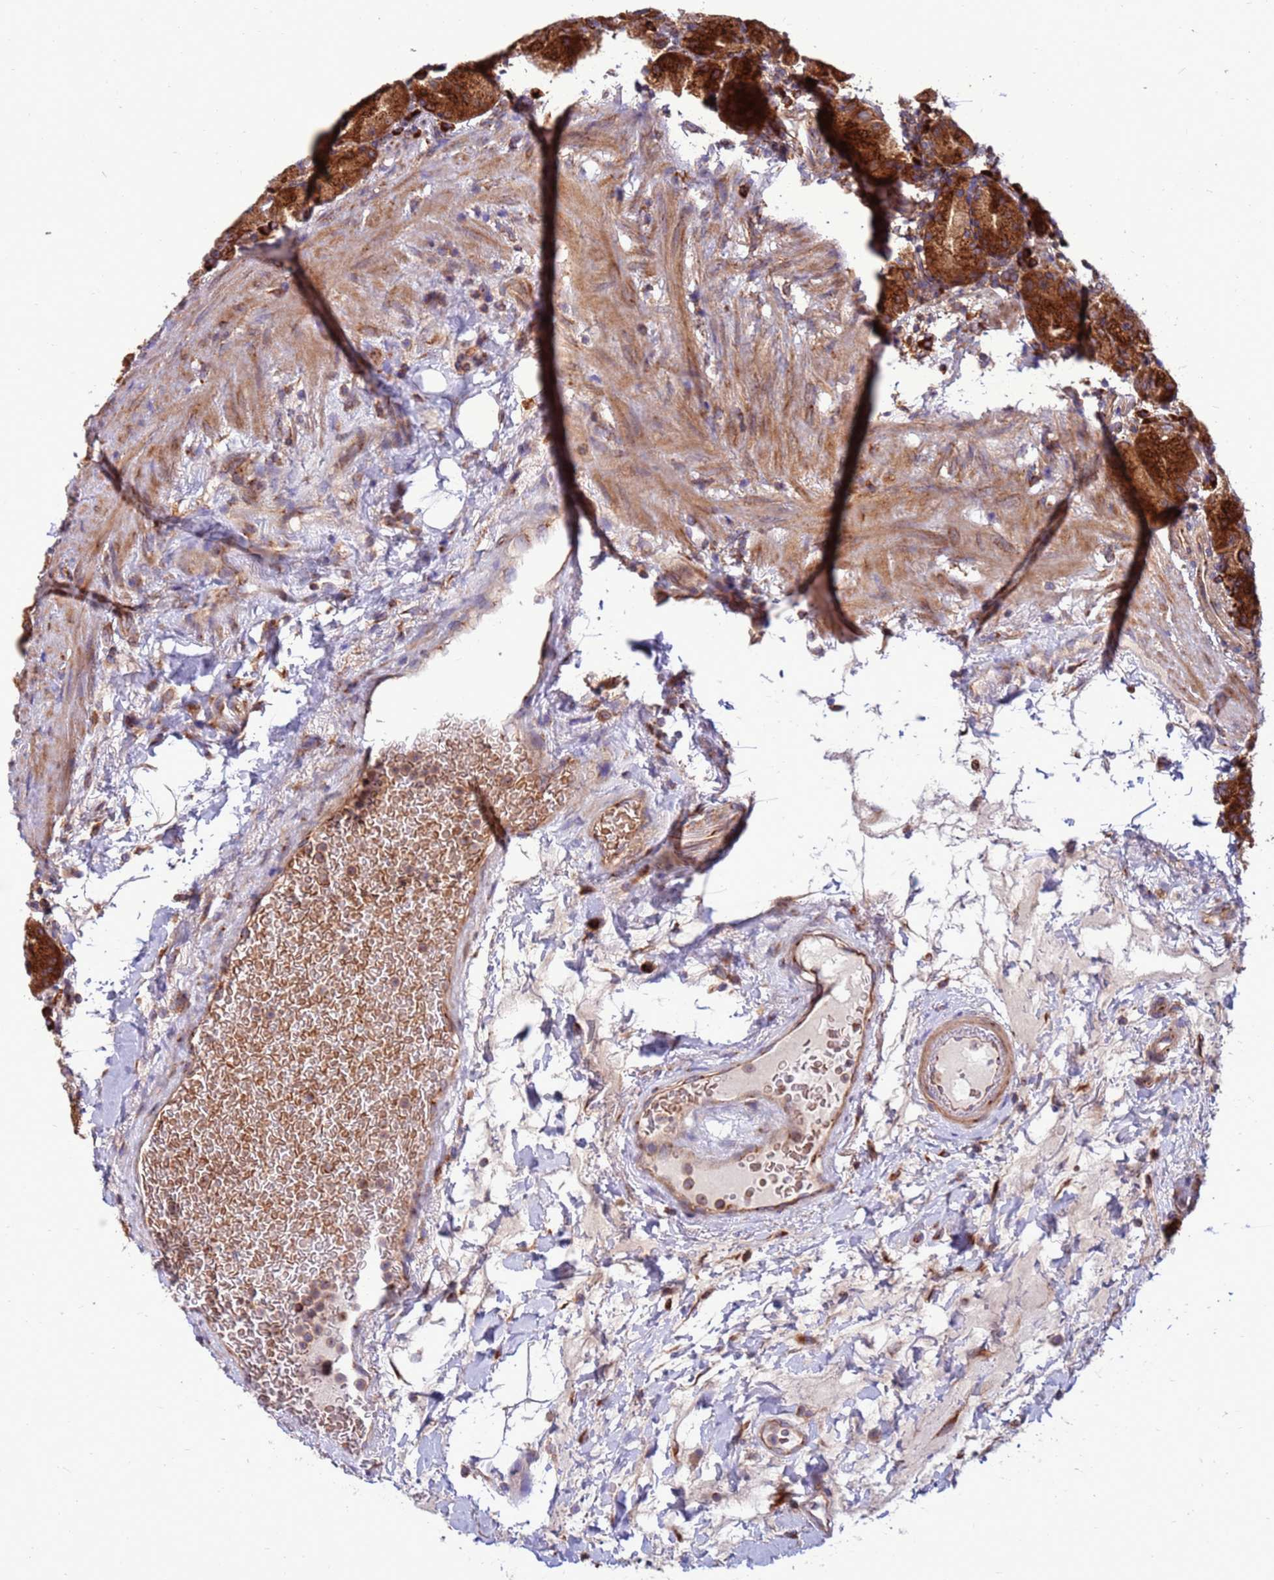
{"staining": {"intensity": "strong", "quantity": ">75%", "location": "cytoplasmic/membranous"}, "tissue": "stomach", "cell_type": "Glandular cells", "image_type": "normal", "snomed": [{"axis": "morphology", "description": "Normal tissue, NOS"}, {"axis": "topography", "description": "Stomach"}], "caption": "Protein expression analysis of normal stomach displays strong cytoplasmic/membranous positivity in approximately >75% of glandular cells. (Stains: DAB (3,3'-diaminobenzidine) in brown, nuclei in blue, Microscopy: brightfield microscopy at high magnification).", "gene": "ZC3HAV1", "patient": {"sex": "female", "age": 79}}